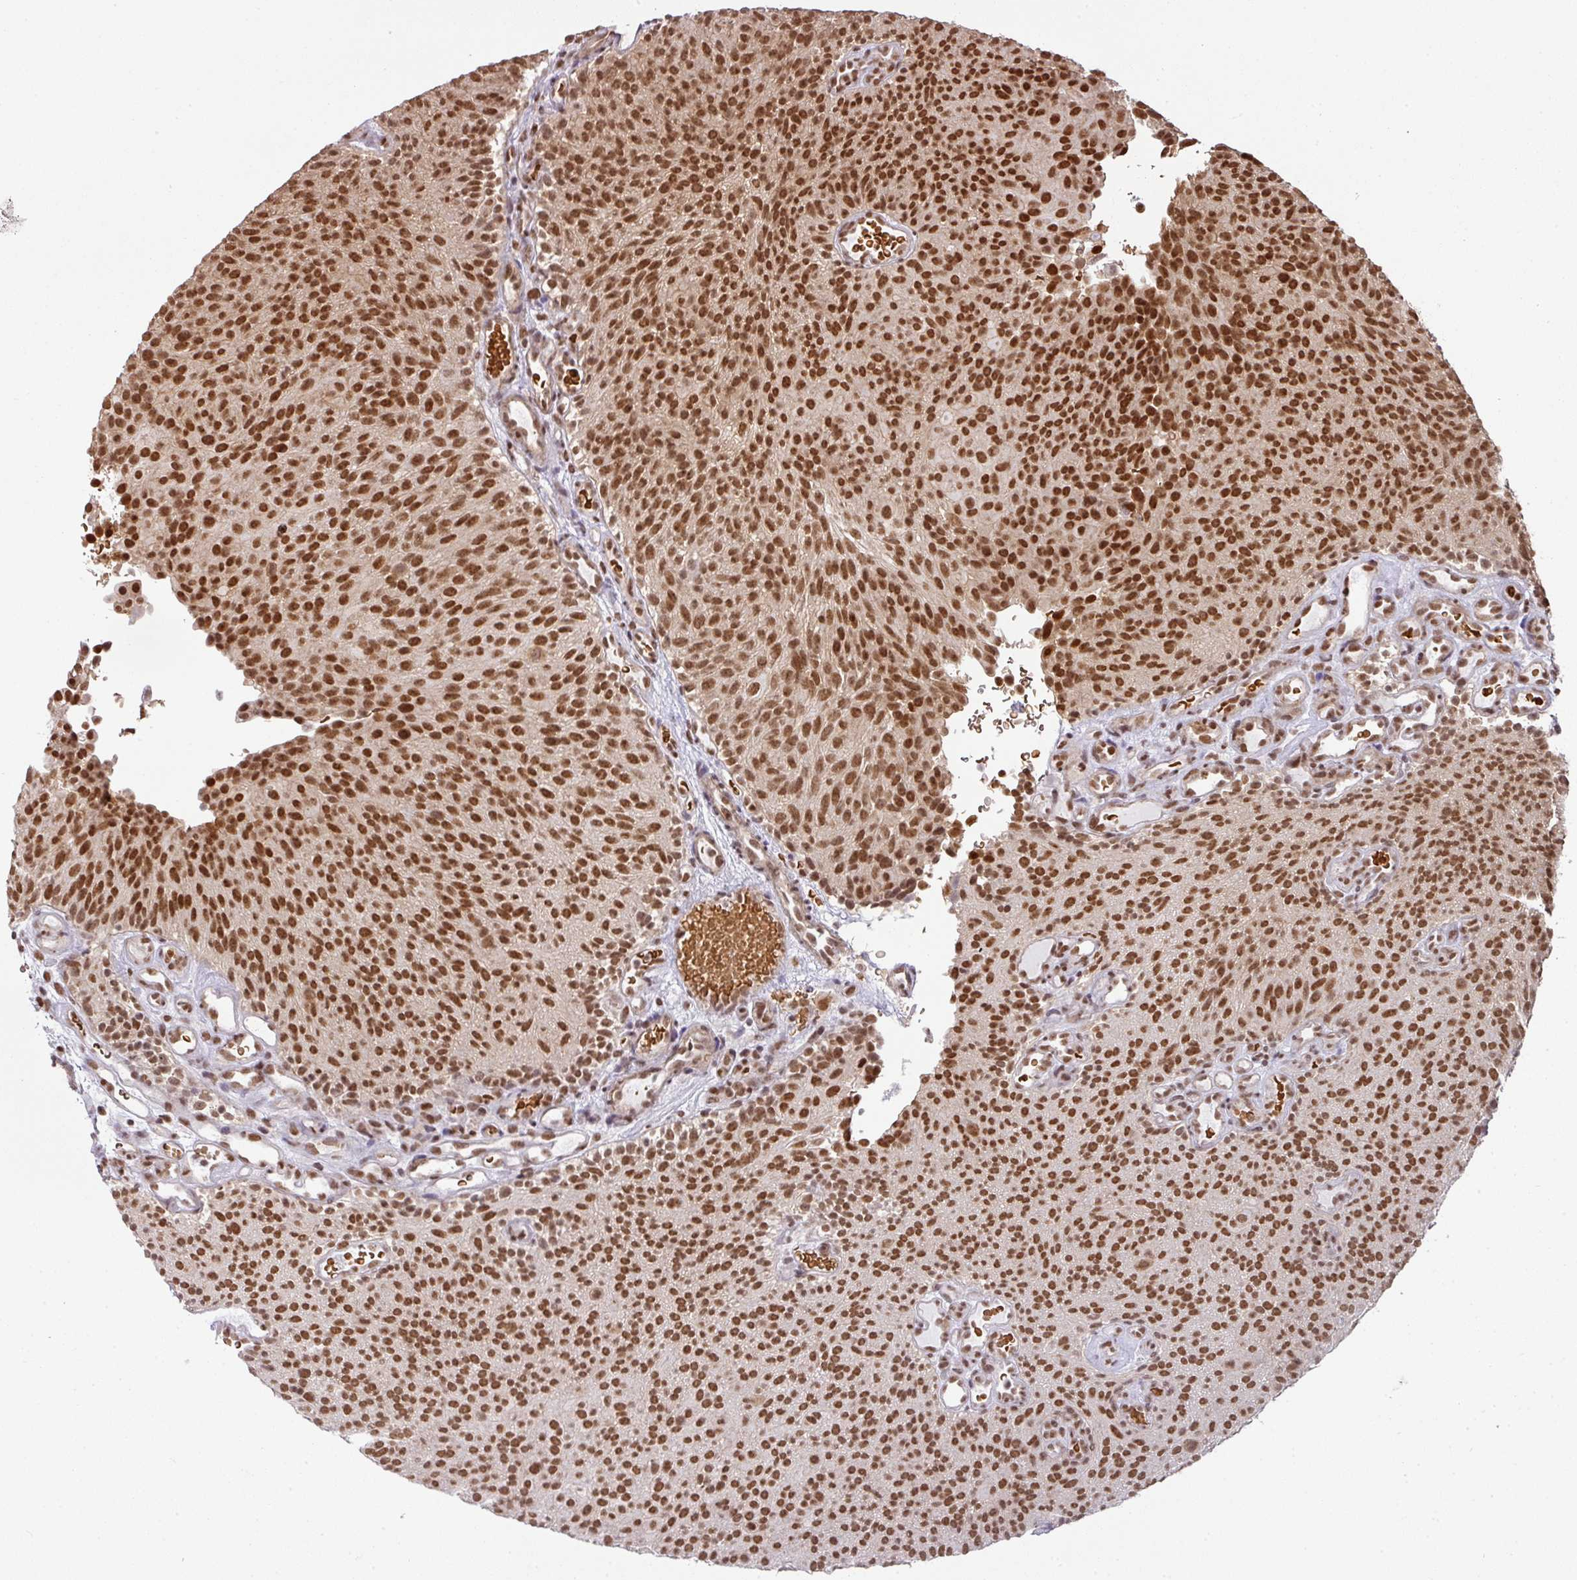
{"staining": {"intensity": "strong", "quantity": ">75%", "location": "nuclear"}, "tissue": "urothelial cancer", "cell_type": "Tumor cells", "image_type": "cancer", "snomed": [{"axis": "morphology", "description": "Urothelial carcinoma, Low grade"}, {"axis": "topography", "description": "Urinary bladder"}], "caption": "Protein expression analysis of human low-grade urothelial carcinoma reveals strong nuclear positivity in approximately >75% of tumor cells.", "gene": "NCOA5", "patient": {"sex": "male", "age": 78}}